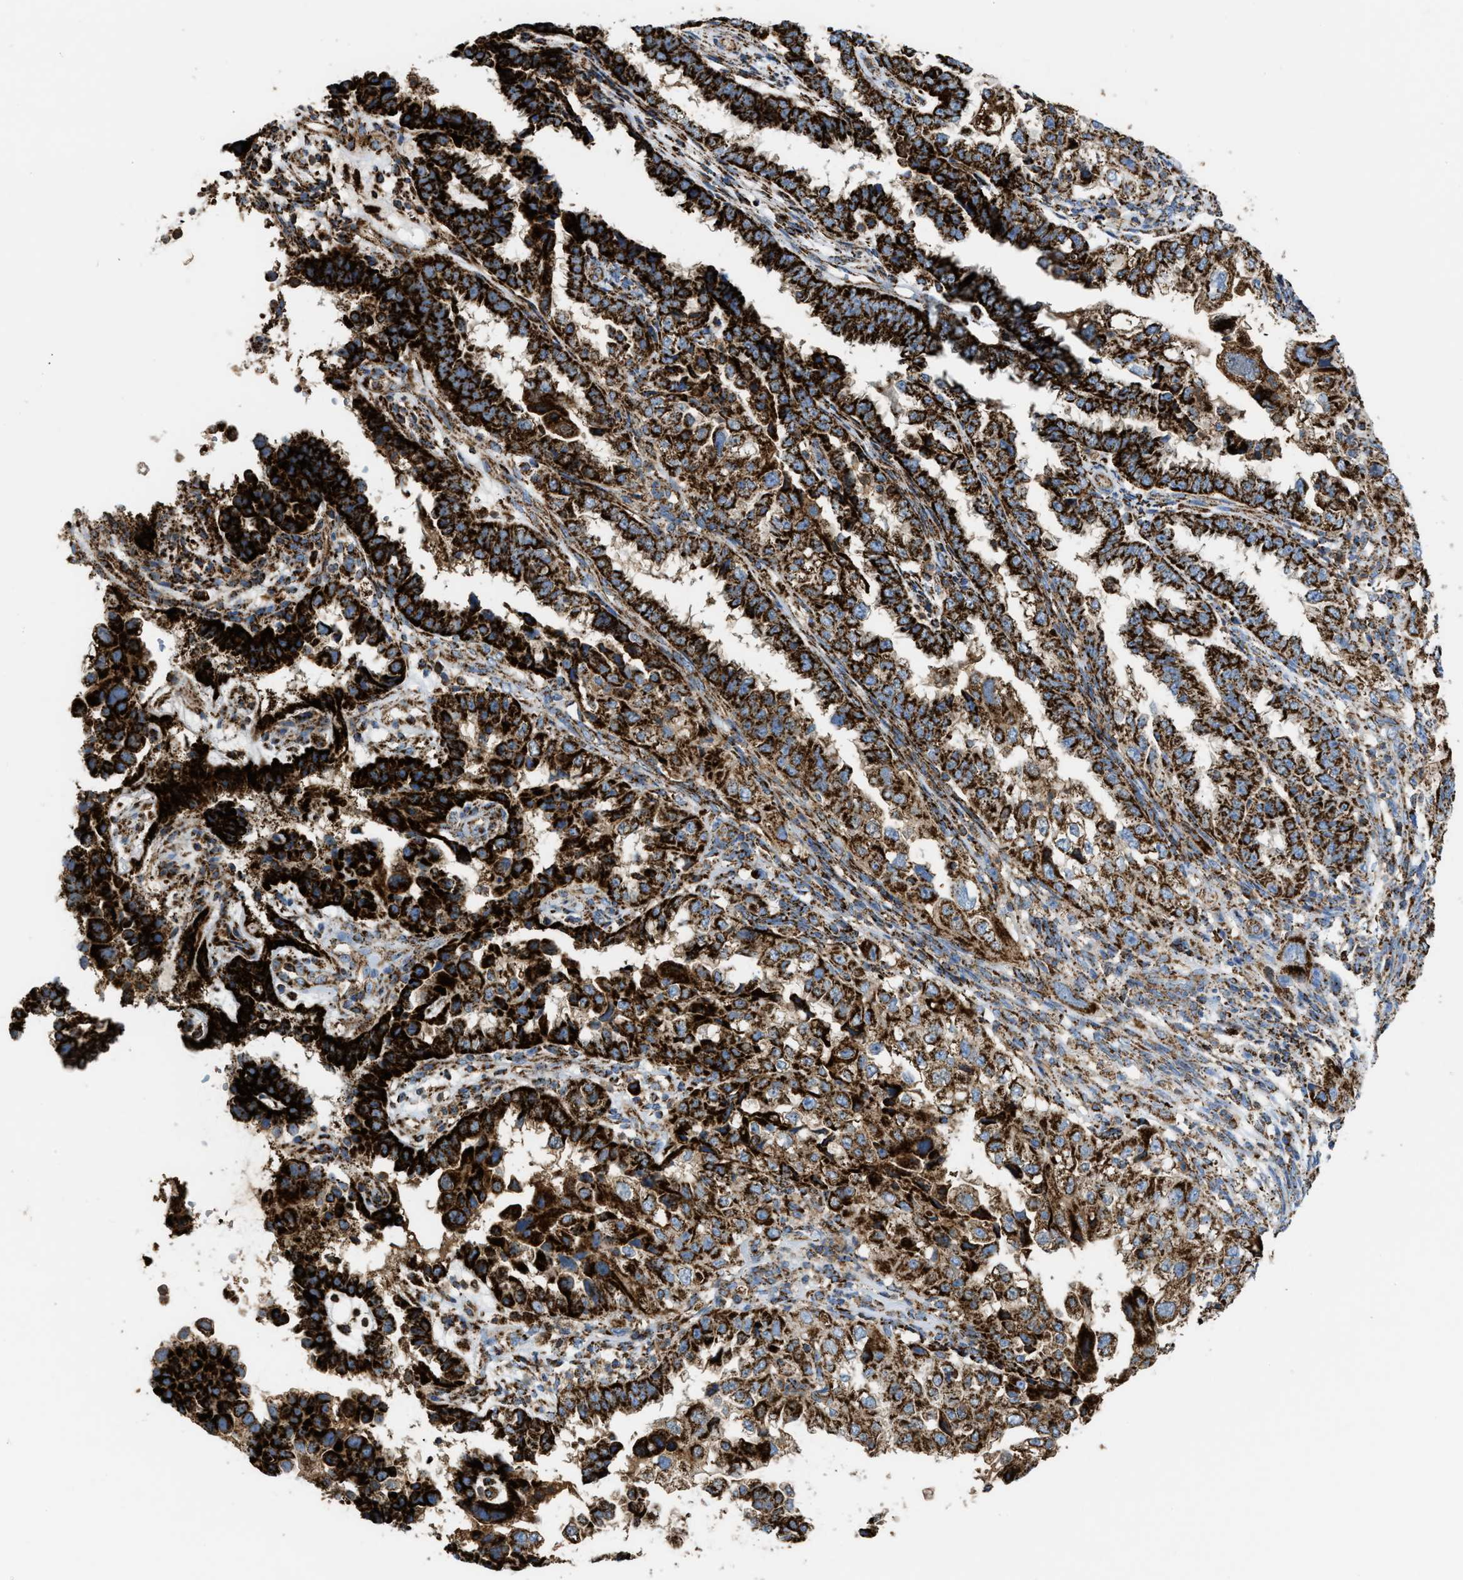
{"staining": {"intensity": "strong", "quantity": ">75%", "location": "cytoplasmic/membranous"}, "tissue": "endometrial cancer", "cell_type": "Tumor cells", "image_type": "cancer", "snomed": [{"axis": "morphology", "description": "Adenocarcinoma, NOS"}, {"axis": "topography", "description": "Endometrium"}], "caption": "Endometrial cancer stained for a protein (brown) demonstrates strong cytoplasmic/membranous positive staining in about >75% of tumor cells.", "gene": "ECHS1", "patient": {"sex": "female", "age": 85}}